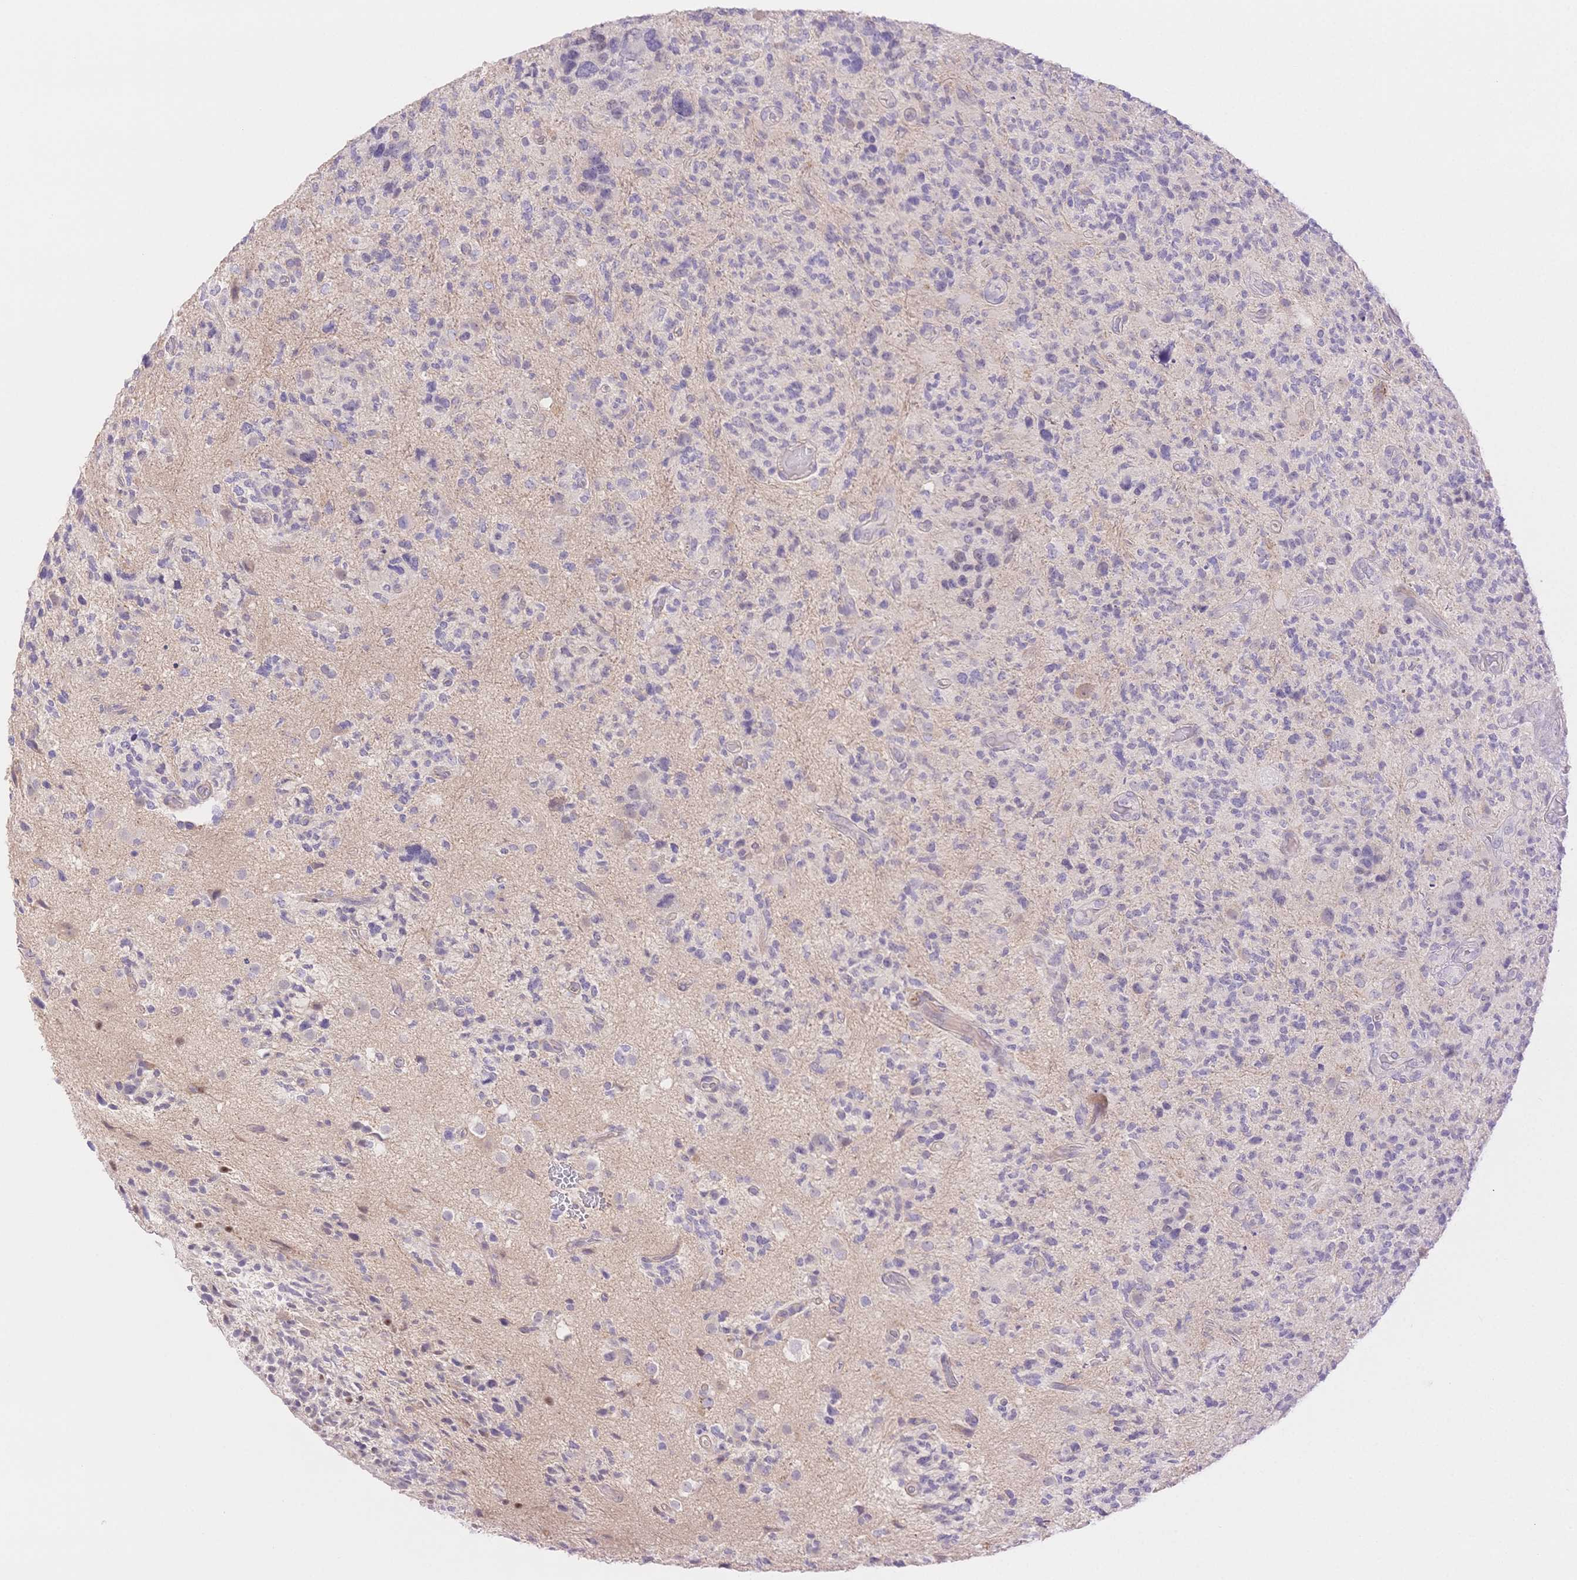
{"staining": {"intensity": "negative", "quantity": "none", "location": "none"}, "tissue": "glioma", "cell_type": "Tumor cells", "image_type": "cancer", "snomed": [{"axis": "morphology", "description": "Glioma, malignant, High grade"}, {"axis": "topography", "description": "Brain"}], "caption": "IHC histopathology image of human glioma stained for a protein (brown), which displays no staining in tumor cells.", "gene": "WDR54", "patient": {"sex": "female", "age": 71}}